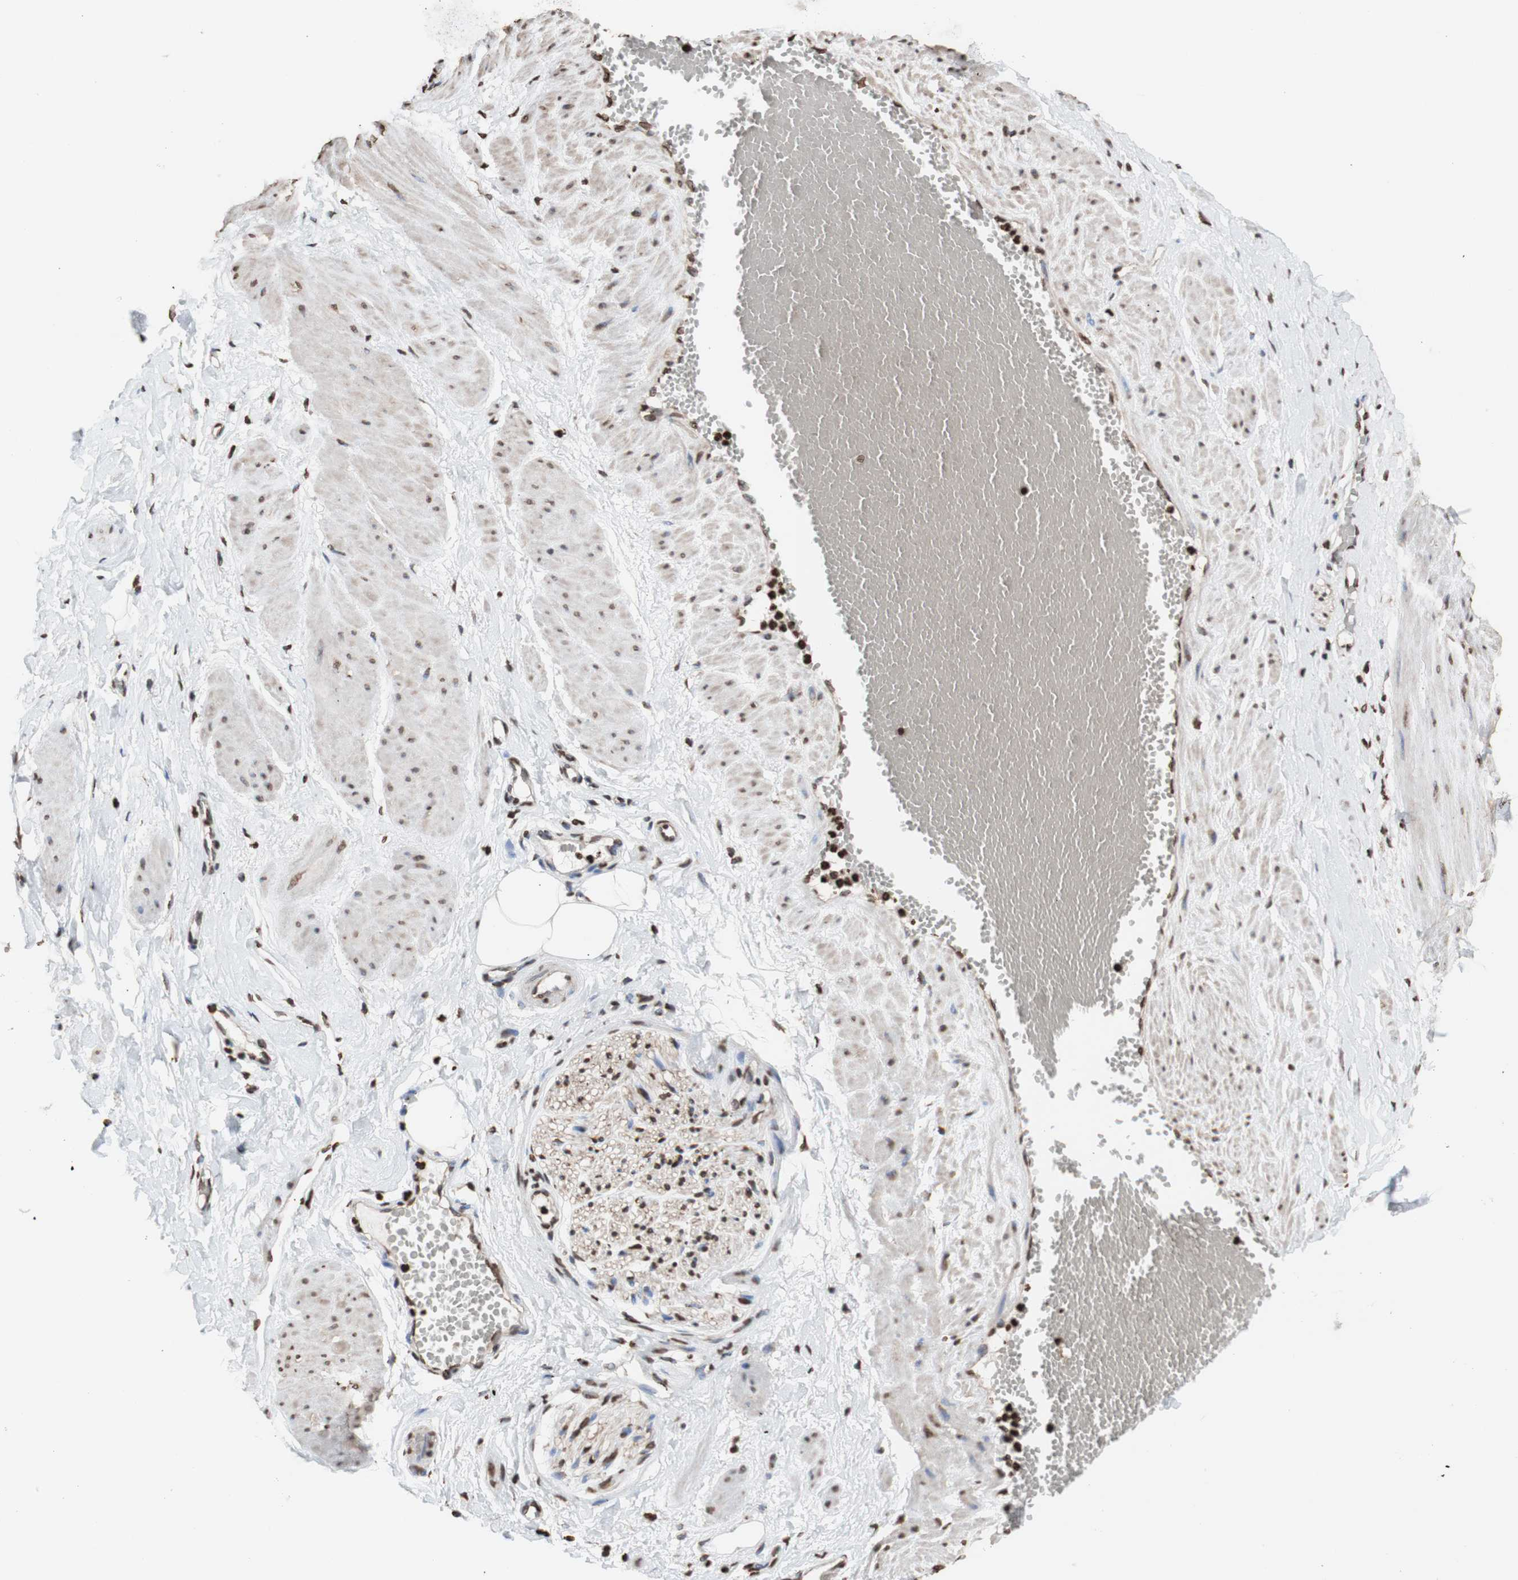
{"staining": {"intensity": "strong", "quantity": ">75%", "location": "nuclear"}, "tissue": "soft tissue", "cell_type": "Fibroblasts", "image_type": "normal", "snomed": [{"axis": "morphology", "description": "Normal tissue, NOS"}, {"axis": "topography", "description": "Soft tissue"}, {"axis": "topography", "description": "Vascular tissue"}], "caption": "Strong nuclear protein expression is present in approximately >75% of fibroblasts in soft tissue. Nuclei are stained in blue.", "gene": "SNAI2", "patient": {"sex": "female", "age": 35}}